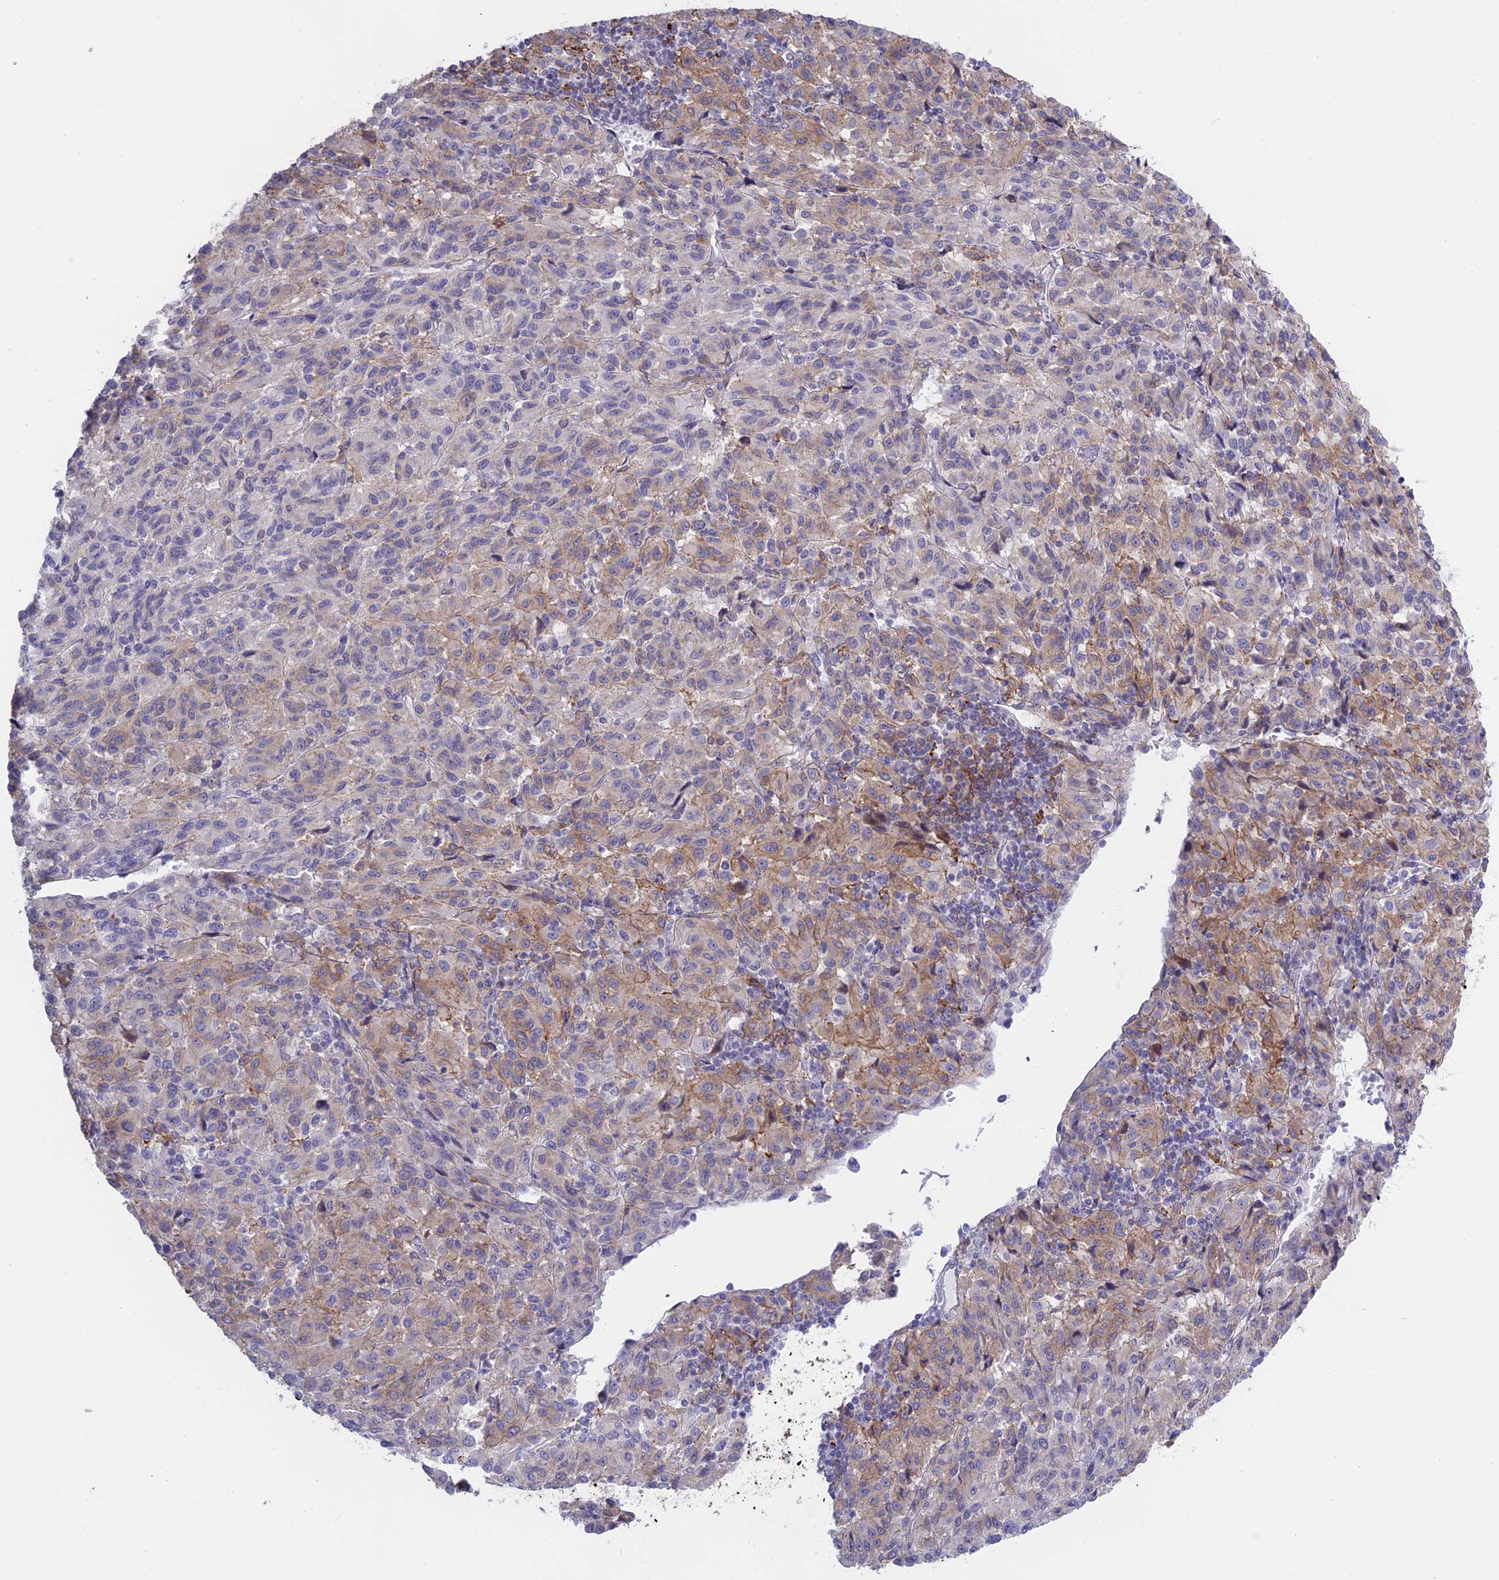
{"staining": {"intensity": "moderate", "quantity": "<25%", "location": "cytoplasmic/membranous"}, "tissue": "melanoma", "cell_type": "Tumor cells", "image_type": "cancer", "snomed": [{"axis": "morphology", "description": "Malignant melanoma, Metastatic site"}, {"axis": "topography", "description": "Lung"}], "caption": "Melanoma stained with DAB (3,3'-diaminobenzidine) immunohistochemistry reveals low levels of moderate cytoplasmic/membranous staining in about <25% of tumor cells.", "gene": "MYO5B", "patient": {"sex": "male", "age": 64}}